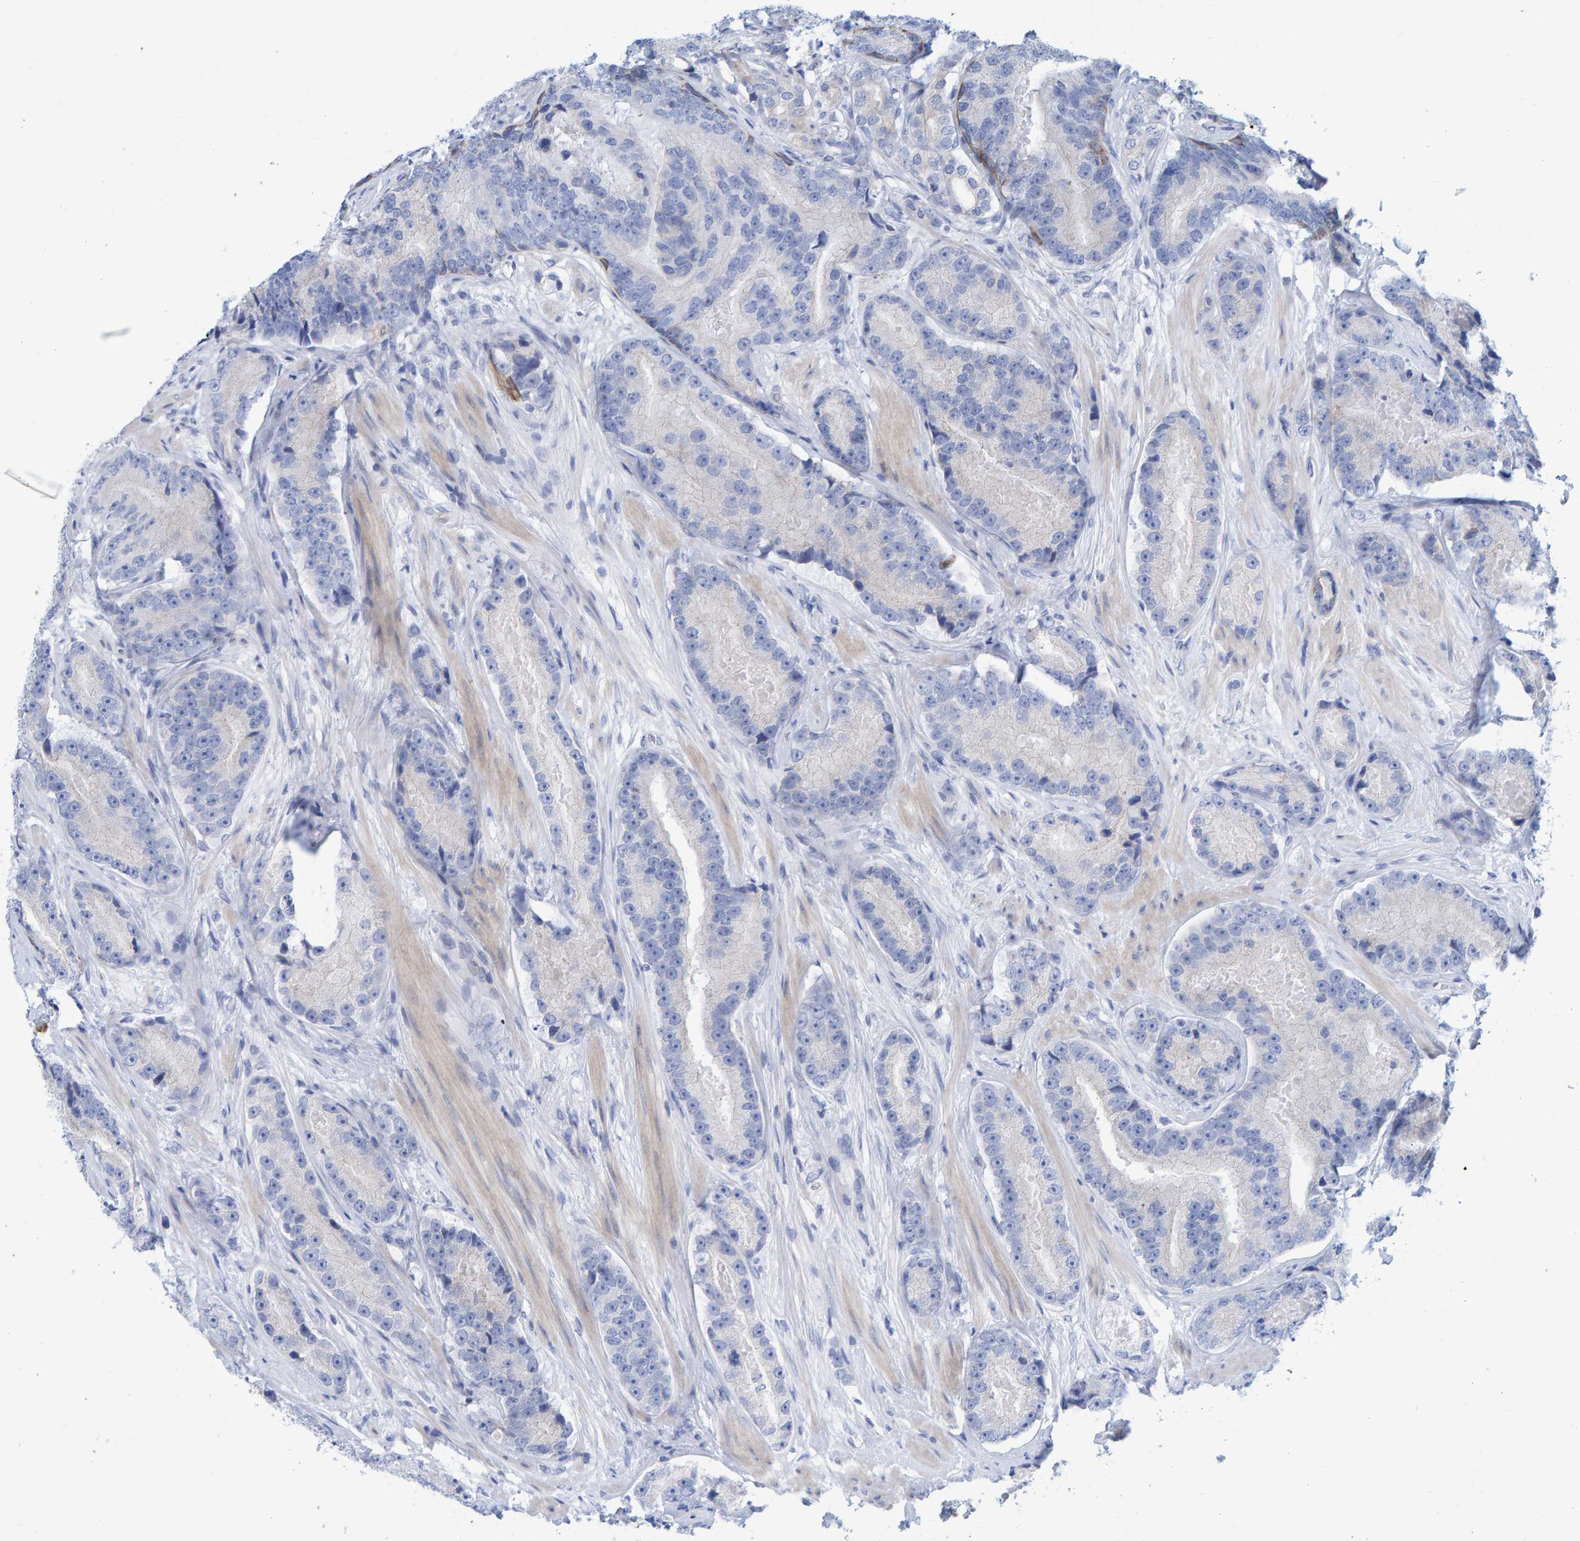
{"staining": {"intensity": "negative", "quantity": "none", "location": "none"}, "tissue": "prostate cancer", "cell_type": "Tumor cells", "image_type": "cancer", "snomed": [{"axis": "morphology", "description": "Adenocarcinoma, High grade"}, {"axis": "topography", "description": "Prostate"}], "caption": "Photomicrograph shows no significant protein staining in tumor cells of prostate adenocarcinoma (high-grade).", "gene": "JAKMIP3", "patient": {"sex": "male", "age": 55}}